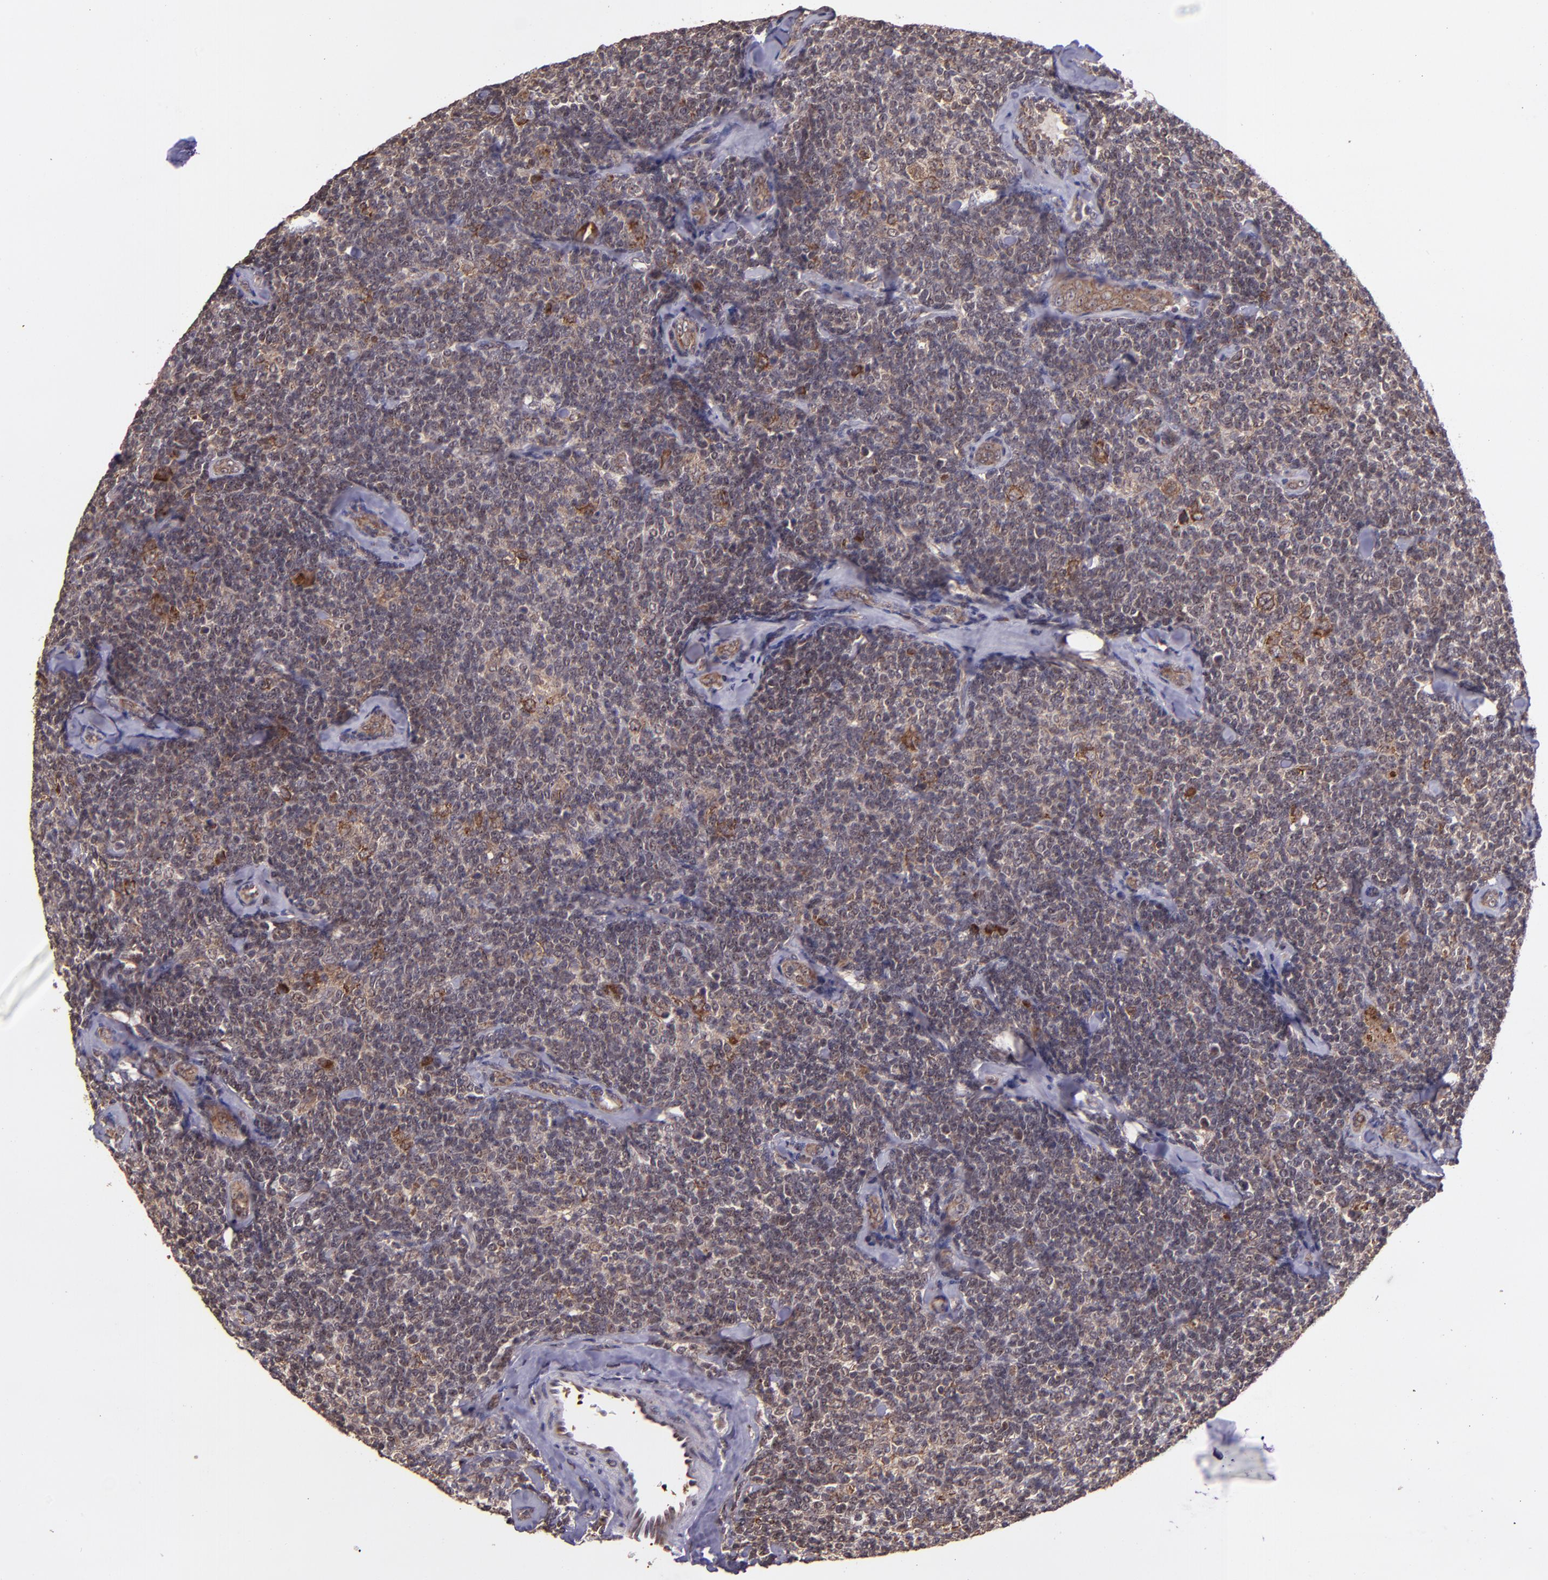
{"staining": {"intensity": "moderate", "quantity": ">75%", "location": "cytoplasmic/membranous"}, "tissue": "lymphoma", "cell_type": "Tumor cells", "image_type": "cancer", "snomed": [{"axis": "morphology", "description": "Malignant lymphoma, non-Hodgkin's type, Low grade"}, {"axis": "topography", "description": "Lymph node"}], "caption": "A medium amount of moderate cytoplasmic/membranous expression is appreciated in approximately >75% of tumor cells in lymphoma tissue.", "gene": "USP51", "patient": {"sex": "female", "age": 56}}